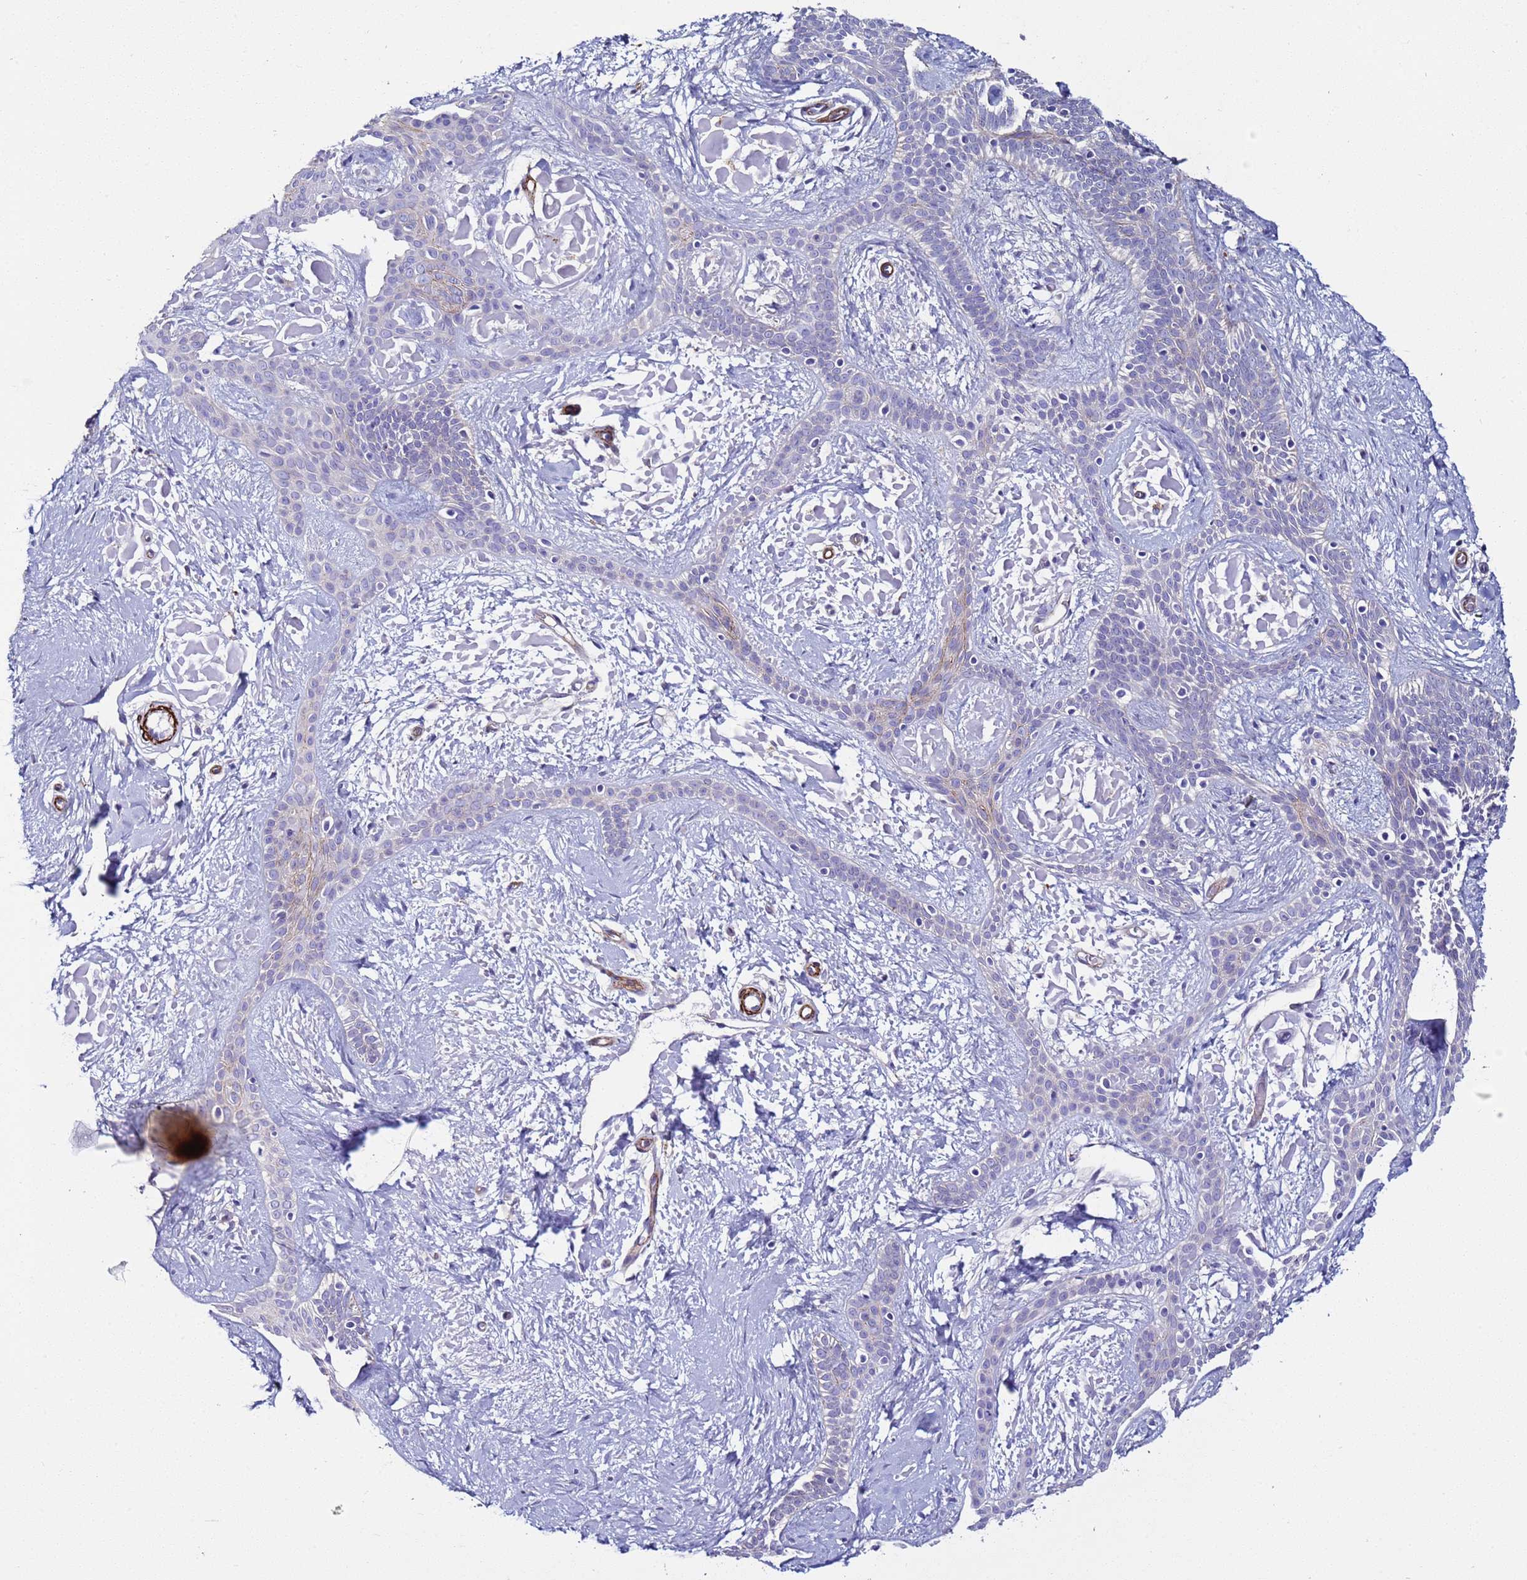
{"staining": {"intensity": "negative", "quantity": "none", "location": "none"}, "tissue": "skin cancer", "cell_type": "Tumor cells", "image_type": "cancer", "snomed": [{"axis": "morphology", "description": "Basal cell carcinoma"}, {"axis": "topography", "description": "Skin"}], "caption": "DAB immunohistochemical staining of skin cancer shows no significant staining in tumor cells.", "gene": "RABL2B", "patient": {"sex": "male", "age": 78}}